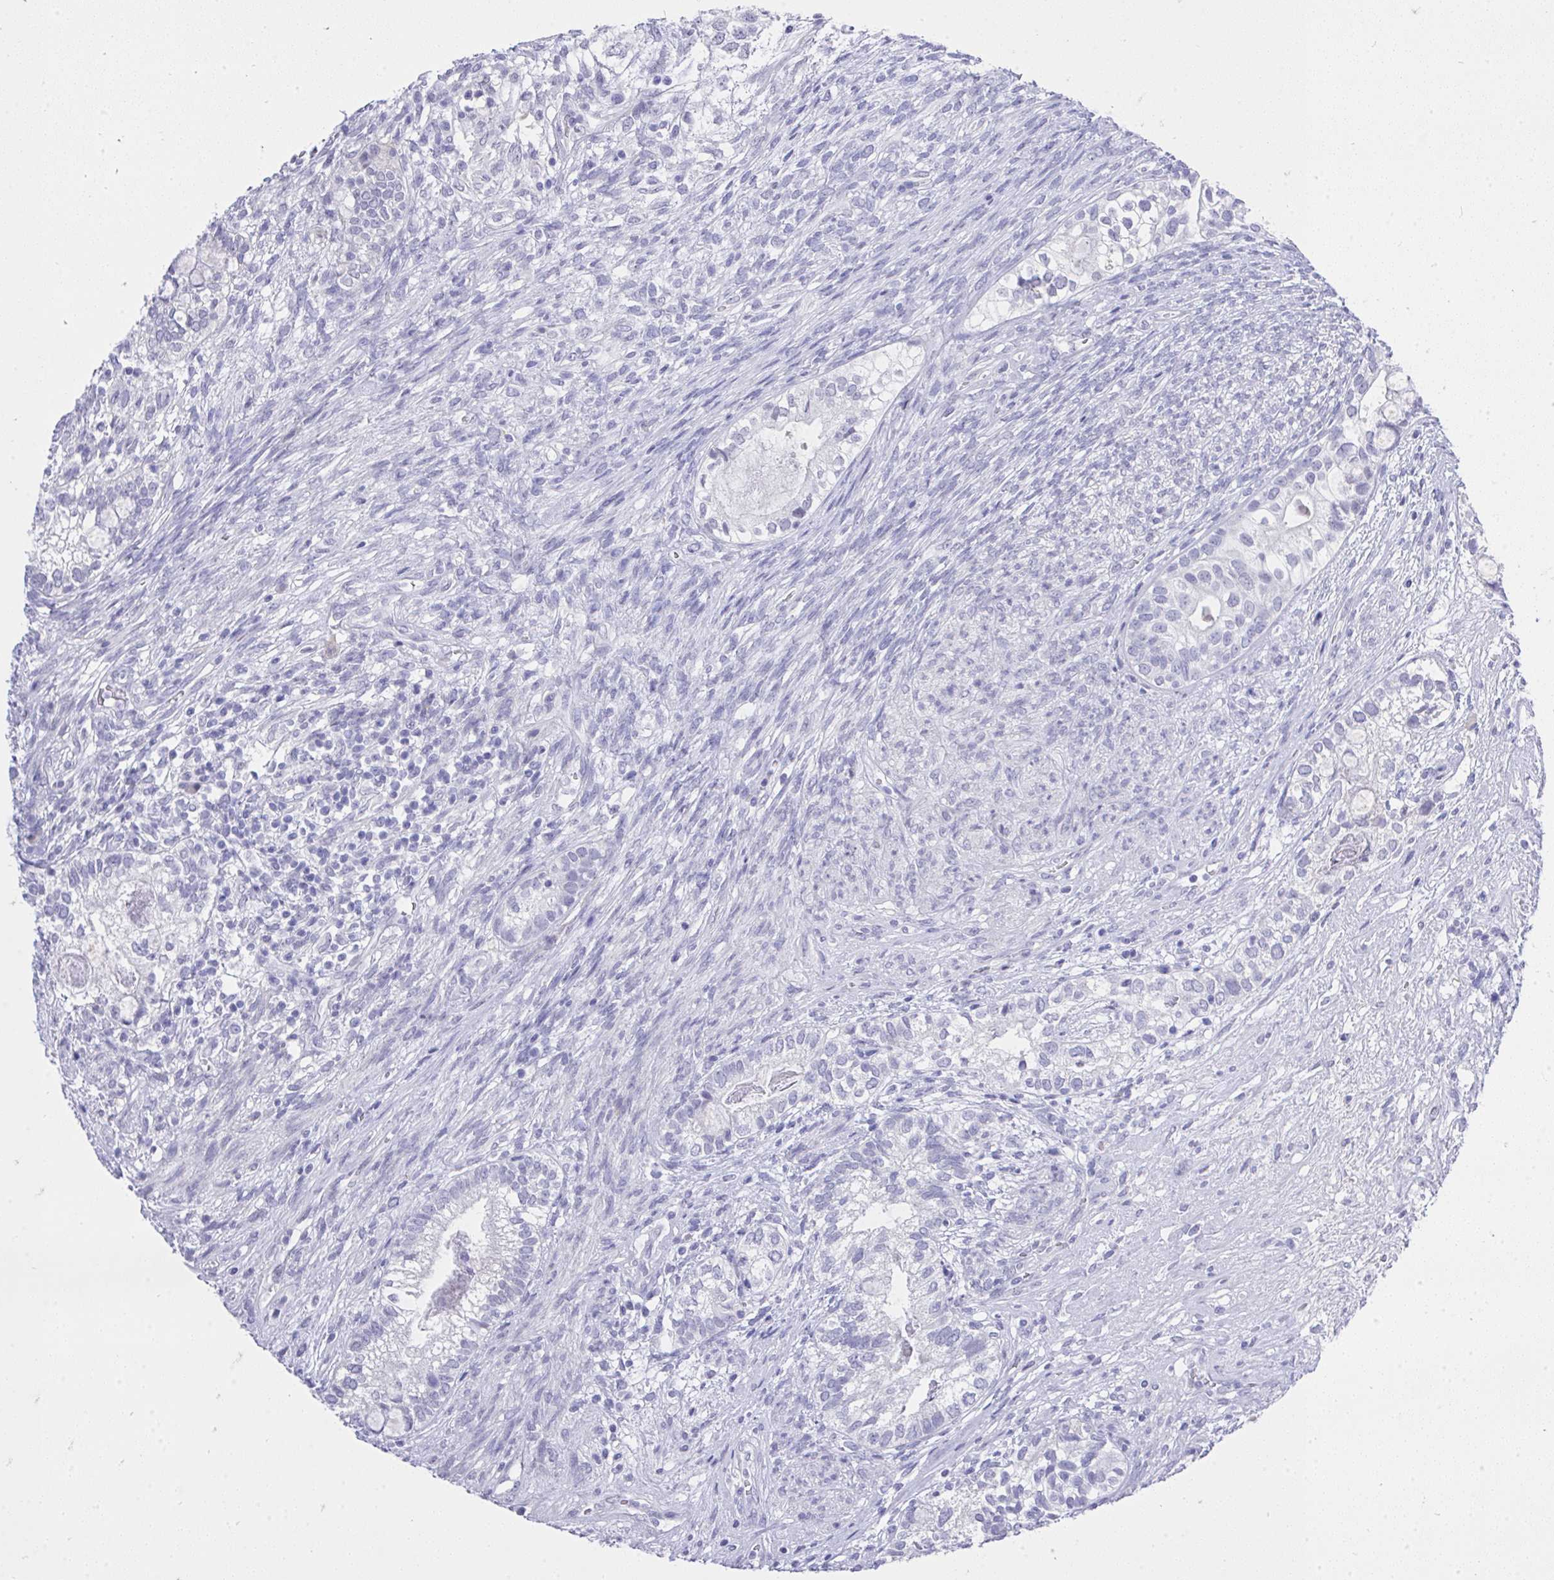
{"staining": {"intensity": "negative", "quantity": "none", "location": "none"}, "tissue": "testis cancer", "cell_type": "Tumor cells", "image_type": "cancer", "snomed": [{"axis": "morphology", "description": "Seminoma, NOS"}, {"axis": "morphology", "description": "Carcinoma, Embryonal, NOS"}, {"axis": "topography", "description": "Testis"}], "caption": "High power microscopy photomicrograph of an immunohistochemistry micrograph of testis cancer, revealing no significant expression in tumor cells. (DAB (3,3'-diaminobenzidine) immunohistochemistry with hematoxylin counter stain).", "gene": "MS4A12", "patient": {"sex": "male", "age": 41}}